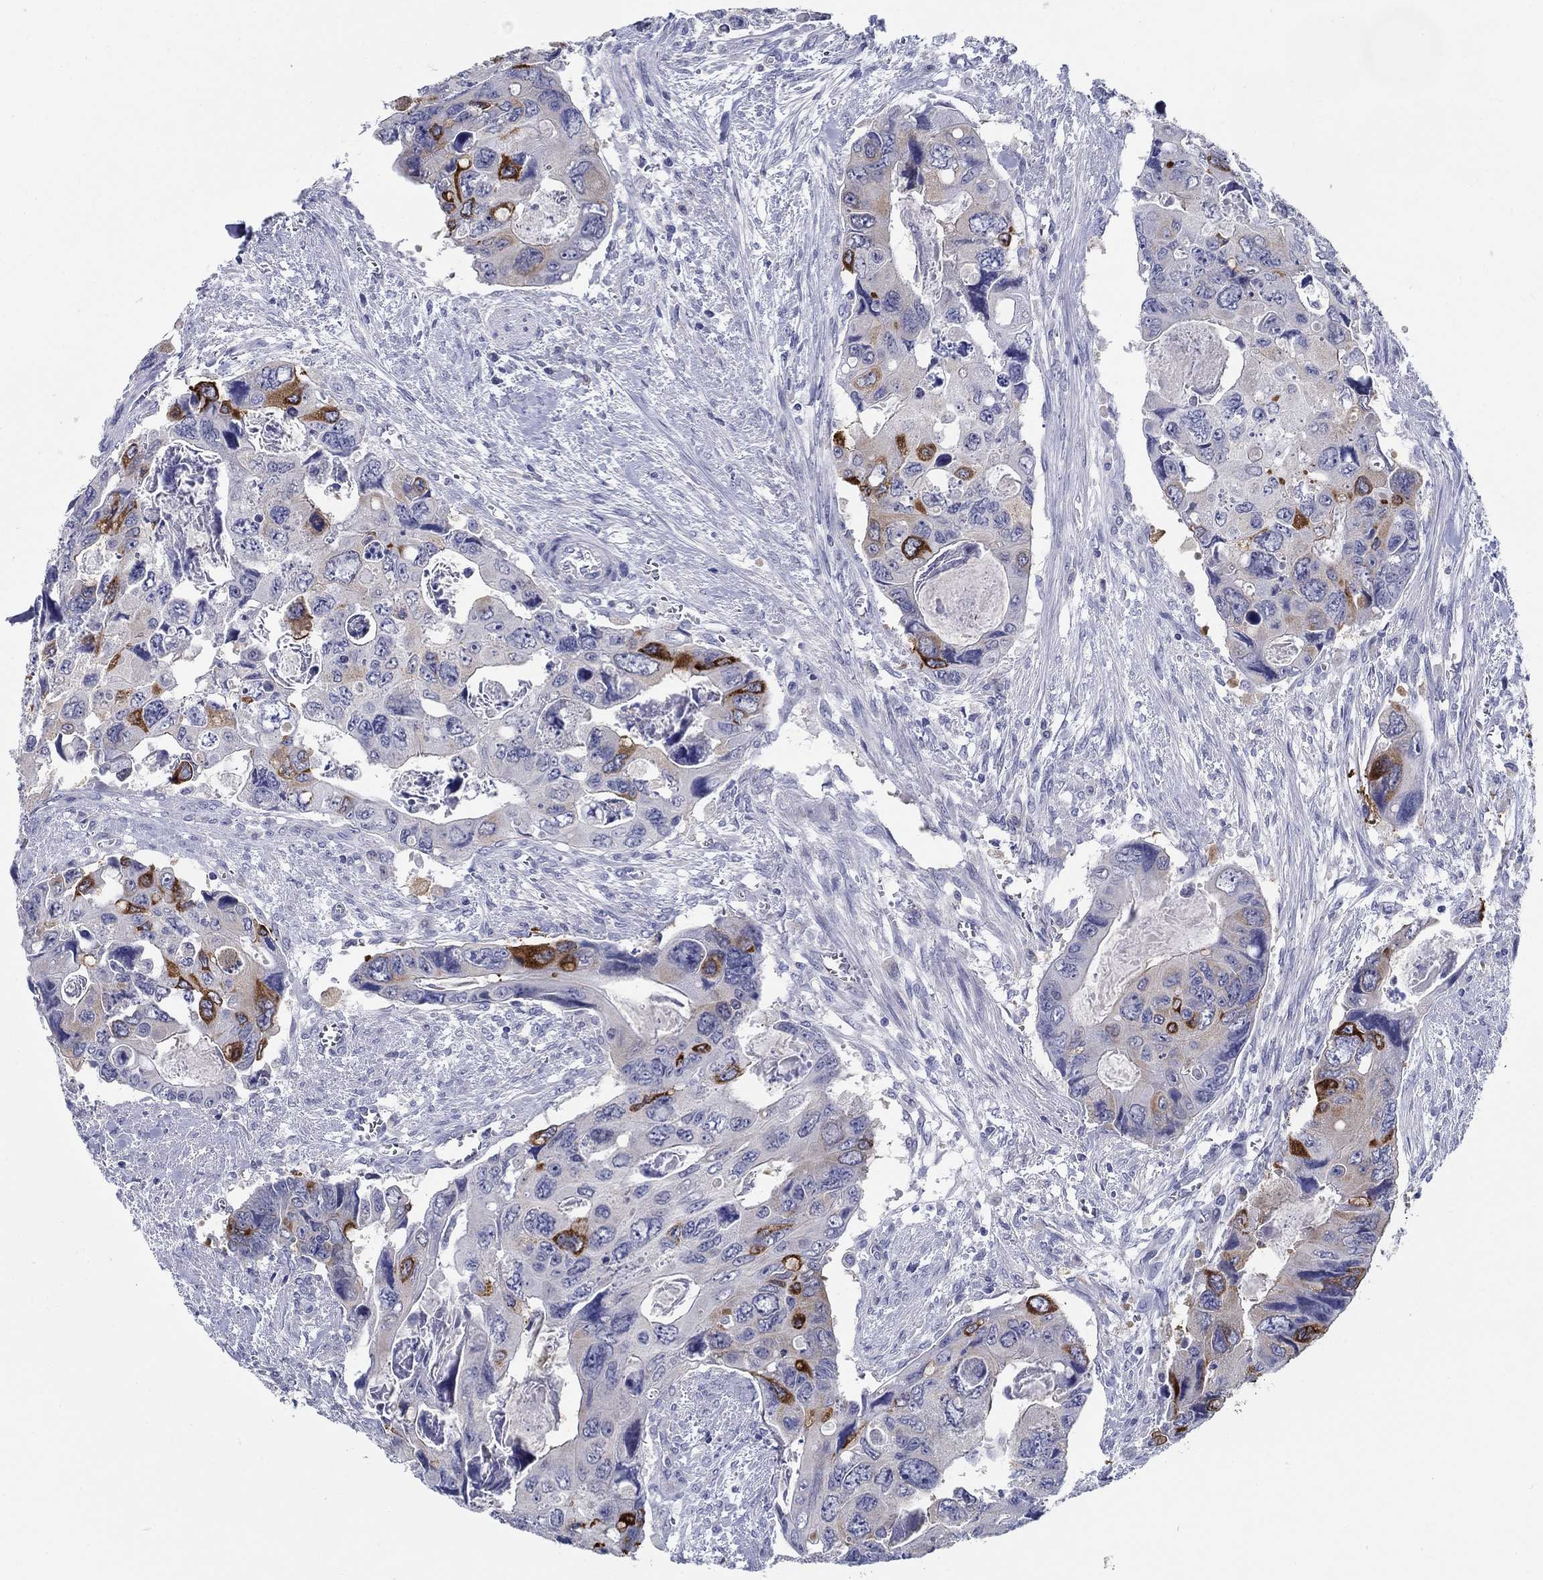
{"staining": {"intensity": "strong", "quantity": "<25%", "location": "cytoplasmic/membranous"}, "tissue": "colorectal cancer", "cell_type": "Tumor cells", "image_type": "cancer", "snomed": [{"axis": "morphology", "description": "Adenocarcinoma, NOS"}, {"axis": "topography", "description": "Rectum"}], "caption": "Protein staining by IHC demonstrates strong cytoplasmic/membranous expression in approximately <25% of tumor cells in colorectal cancer (adenocarcinoma). (Brightfield microscopy of DAB IHC at high magnification).", "gene": "RAP1GAP", "patient": {"sex": "male", "age": 62}}